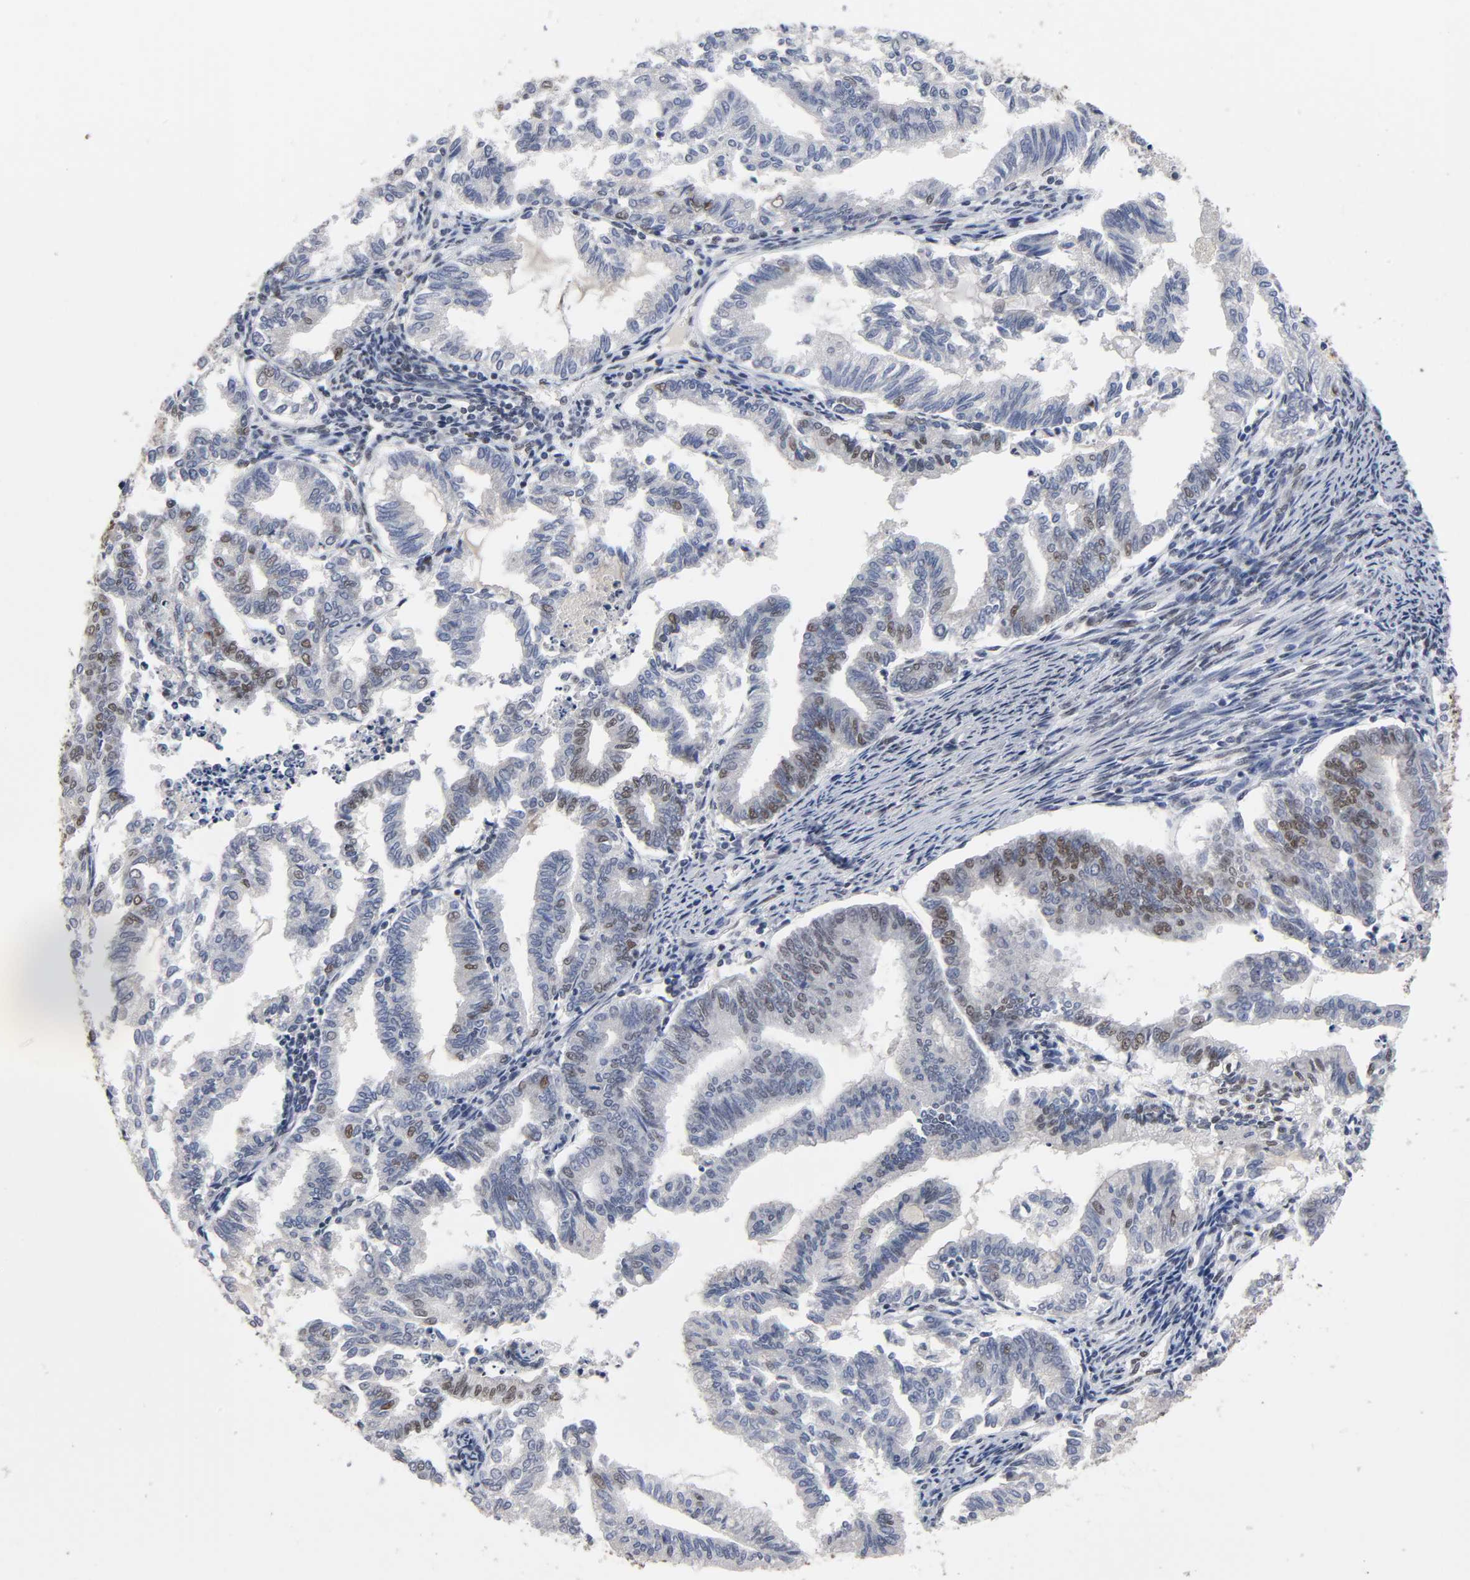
{"staining": {"intensity": "weak", "quantity": "25%-75%", "location": "nuclear"}, "tissue": "endometrial cancer", "cell_type": "Tumor cells", "image_type": "cancer", "snomed": [{"axis": "morphology", "description": "Adenocarcinoma, NOS"}, {"axis": "topography", "description": "Endometrium"}], "caption": "Tumor cells reveal weak nuclear positivity in approximately 25%-75% of cells in adenocarcinoma (endometrial).", "gene": "TRIM33", "patient": {"sex": "female", "age": 79}}